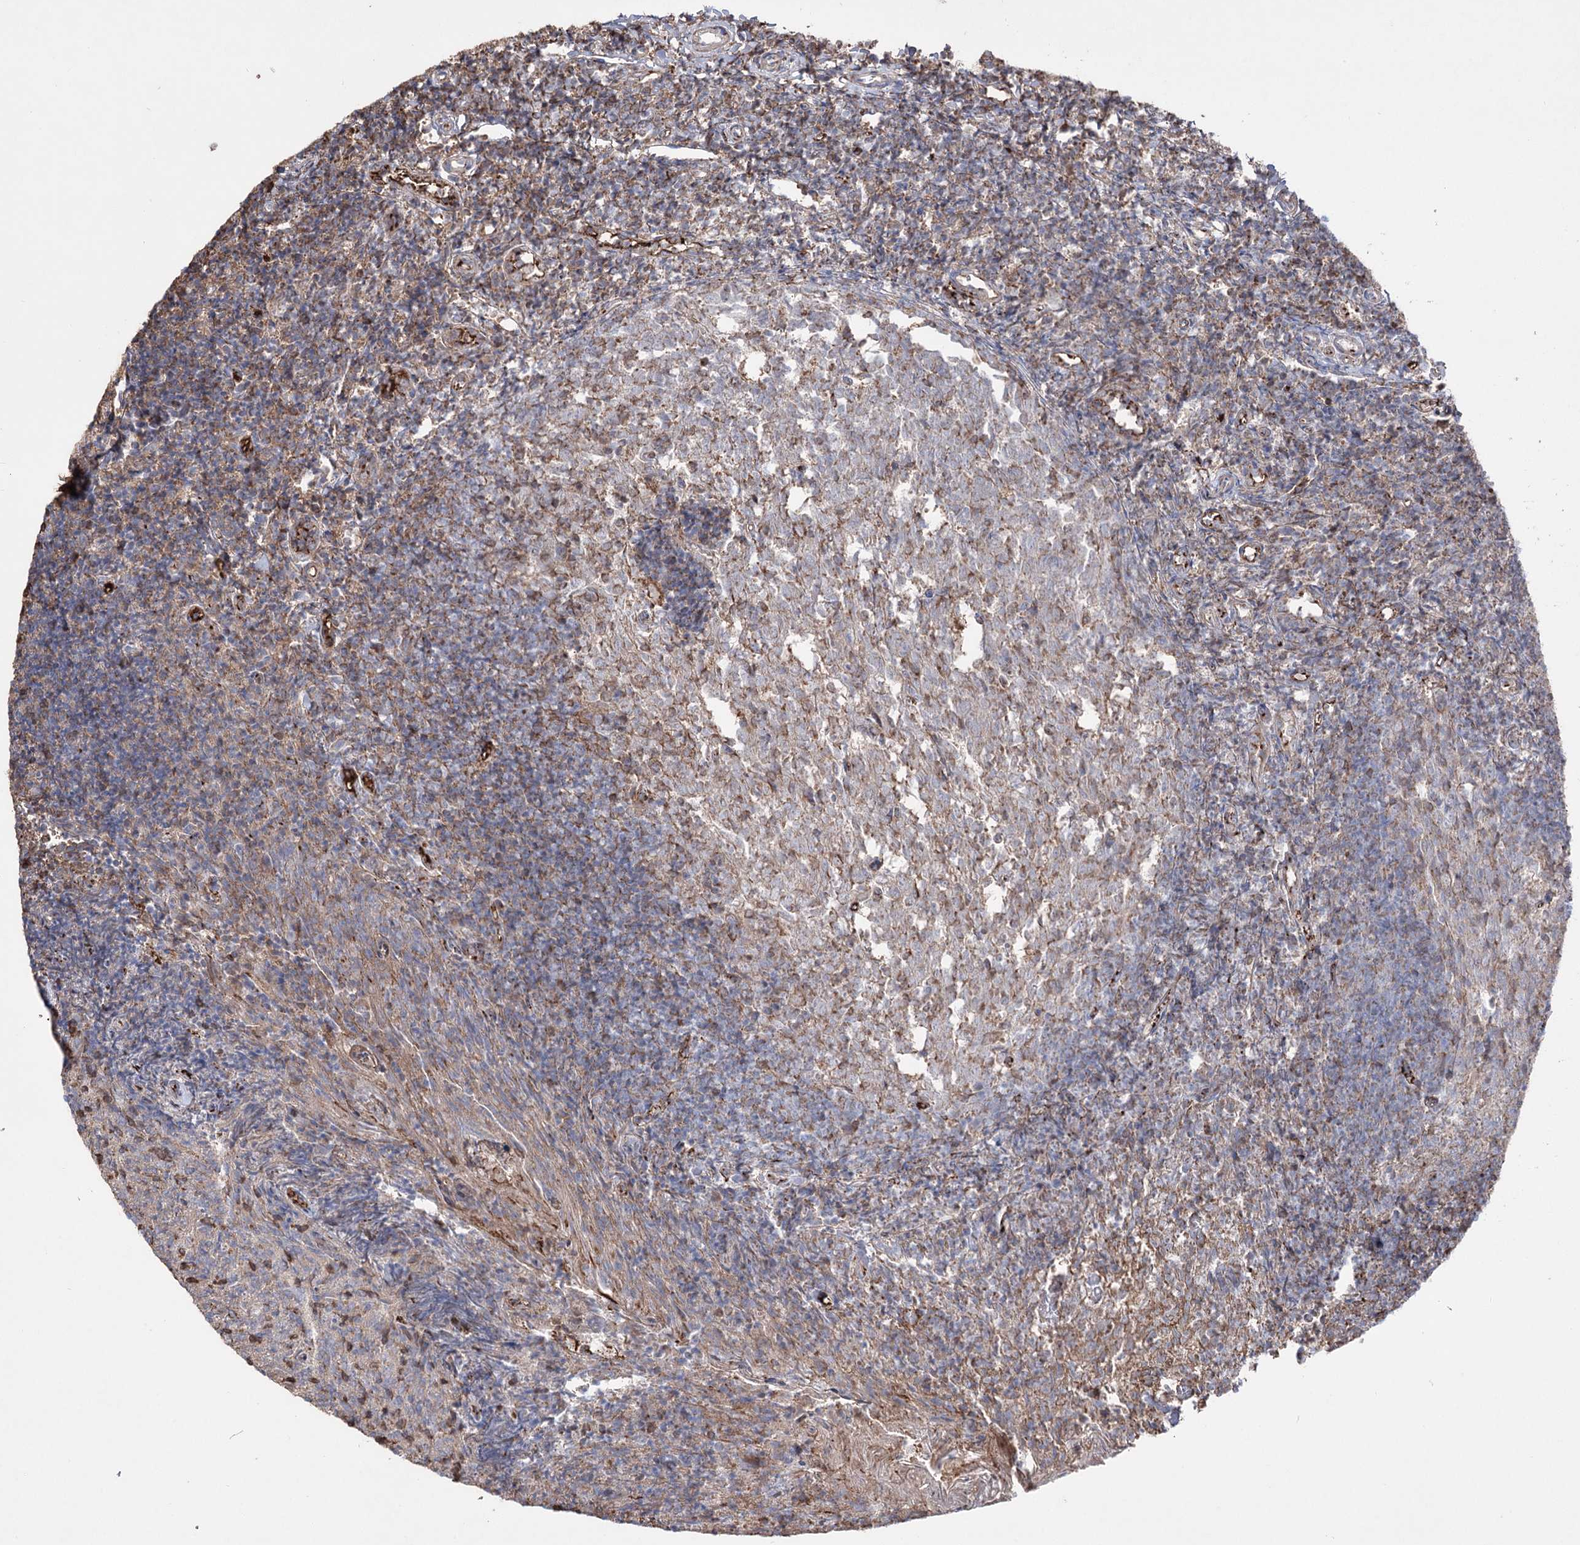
{"staining": {"intensity": "moderate", "quantity": "25%-75%", "location": "cytoplasmic/membranous"}, "tissue": "tonsil", "cell_type": "Germinal center cells", "image_type": "normal", "snomed": [{"axis": "morphology", "description": "Normal tissue, NOS"}, {"axis": "topography", "description": "Tonsil"}], "caption": "The image reveals staining of normal tonsil, revealing moderate cytoplasmic/membranous protein positivity (brown color) within germinal center cells. The protein is stained brown, and the nuclei are stained in blue (DAB IHC with brightfield microscopy, high magnification).", "gene": "ARHGAP20", "patient": {"sex": "female", "age": 10}}